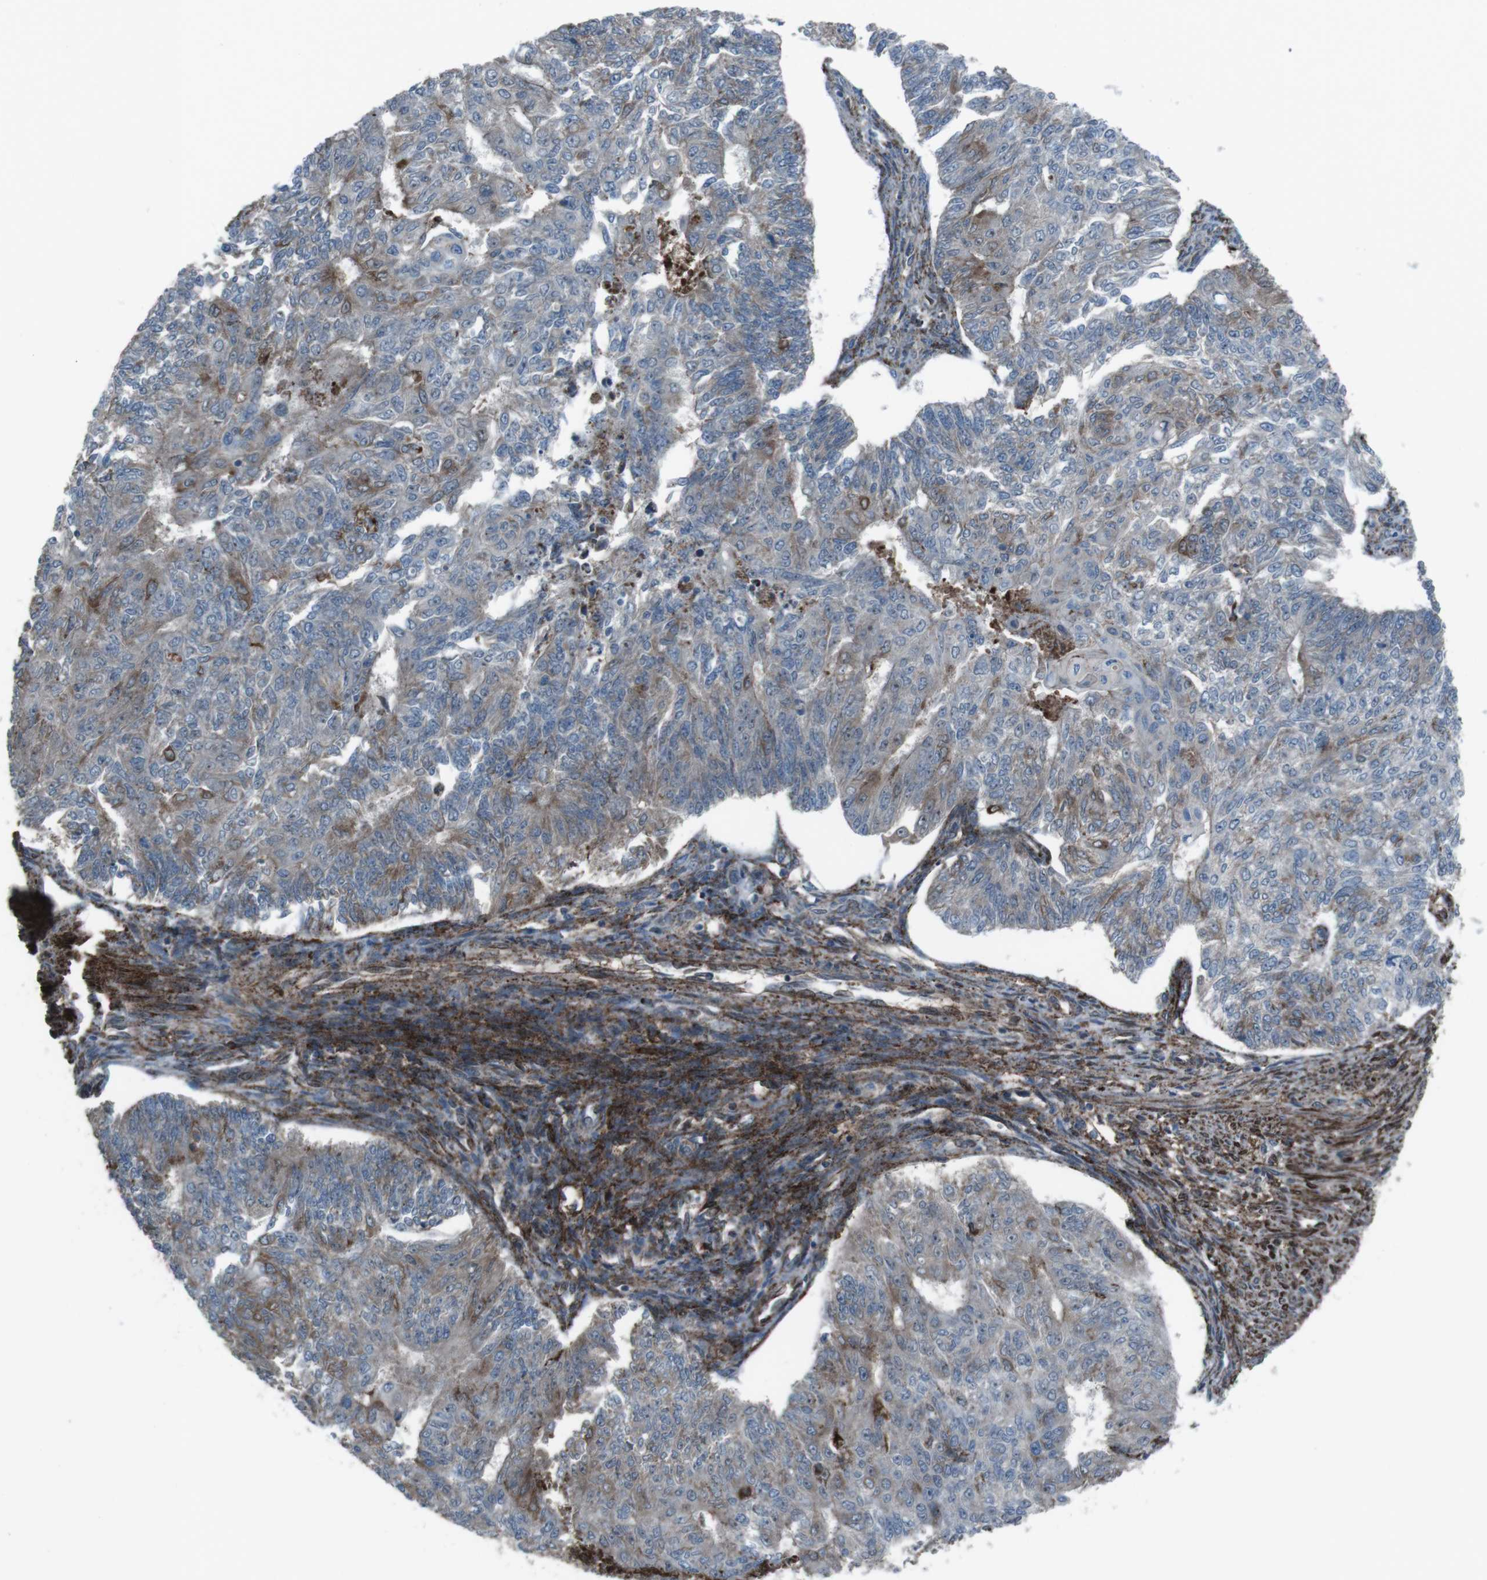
{"staining": {"intensity": "weak", "quantity": "25%-75%", "location": "cytoplasmic/membranous"}, "tissue": "endometrial cancer", "cell_type": "Tumor cells", "image_type": "cancer", "snomed": [{"axis": "morphology", "description": "Adenocarcinoma, NOS"}, {"axis": "topography", "description": "Endometrium"}], "caption": "A high-resolution histopathology image shows immunohistochemistry (IHC) staining of endometrial cancer (adenocarcinoma), which demonstrates weak cytoplasmic/membranous expression in approximately 25%-75% of tumor cells. The protein is stained brown, and the nuclei are stained in blue (DAB IHC with brightfield microscopy, high magnification).", "gene": "GDF10", "patient": {"sex": "female", "age": 32}}